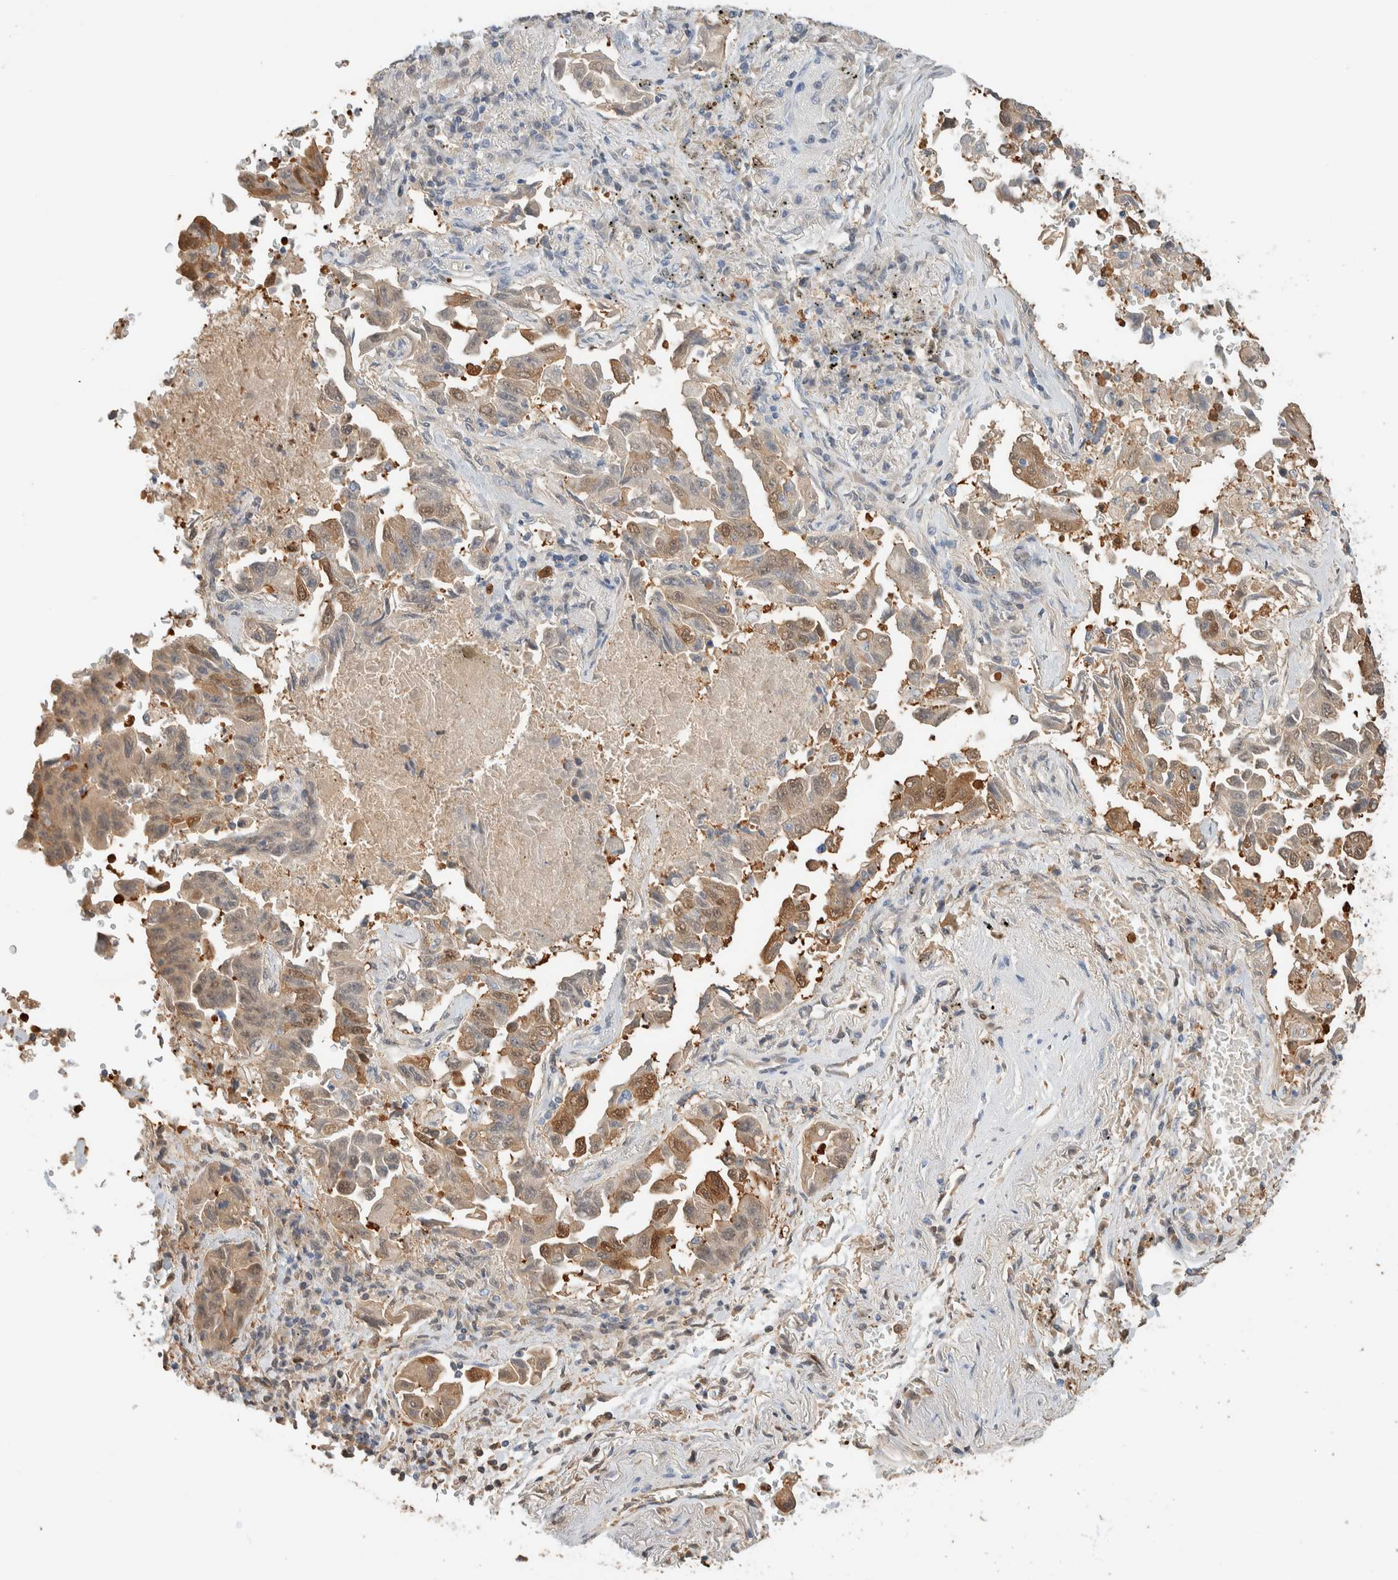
{"staining": {"intensity": "moderate", "quantity": "<25%", "location": "cytoplasmic/membranous,nuclear"}, "tissue": "lung cancer", "cell_type": "Tumor cells", "image_type": "cancer", "snomed": [{"axis": "morphology", "description": "Adenocarcinoma, NOS"}, {"axis": "topography", "description": "Lung"}], "caption": "Human lung cancer (adenocarcinoma) stained with a brown dye reveals moderate cytoplasmic/membranous and nuclear positive staining in about <25% of tumor cells.", "gene": "SETD4", "patient": {"sex": "female", "age": 51}}